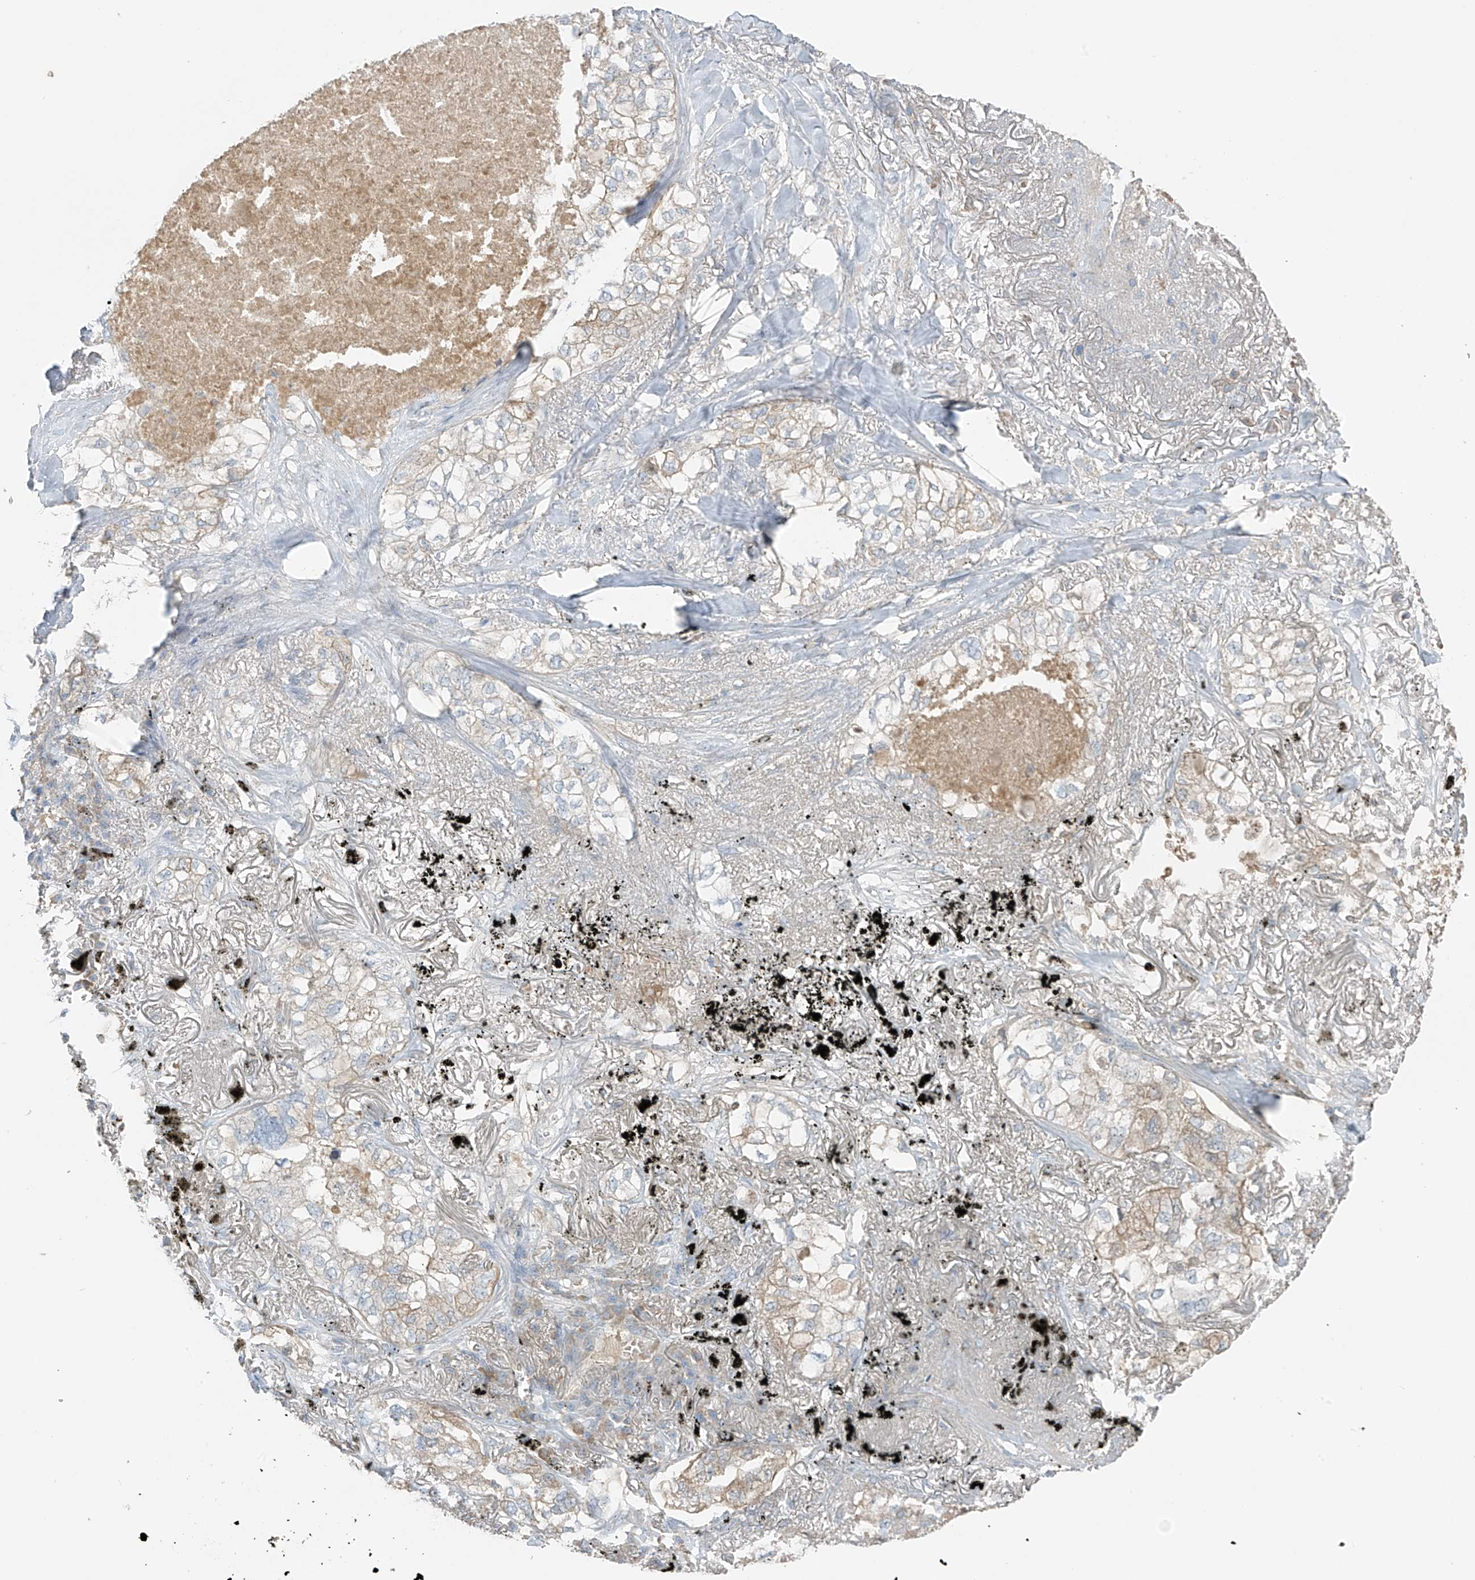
{"staining": {"intensity": "weak", "quantity": "<25%", "location": "cytoplasmic/membranous"}, "tissue": "lung cancer", "cell_type": "Tumor cells", "image_type": "cancer", "snomed": [{"axis": "morphology", "description": "Adenocarcinoma, NOS"}, {"axis": "topography", "description": "Lung"}], "caption": "Lung cancer (adenocarcinoma) was stained to show a protein in brown. There is no significant positivity in tumor cells. The staining was performed using DAB (3,3'-diaminobenzidine) to visualize the protein expression in brown, while the nuclei were stained in blue with hematoxylin (Magnification: 20x).", "gene": "FAM131C", "patient": {"sex": "male", "age": 65}}